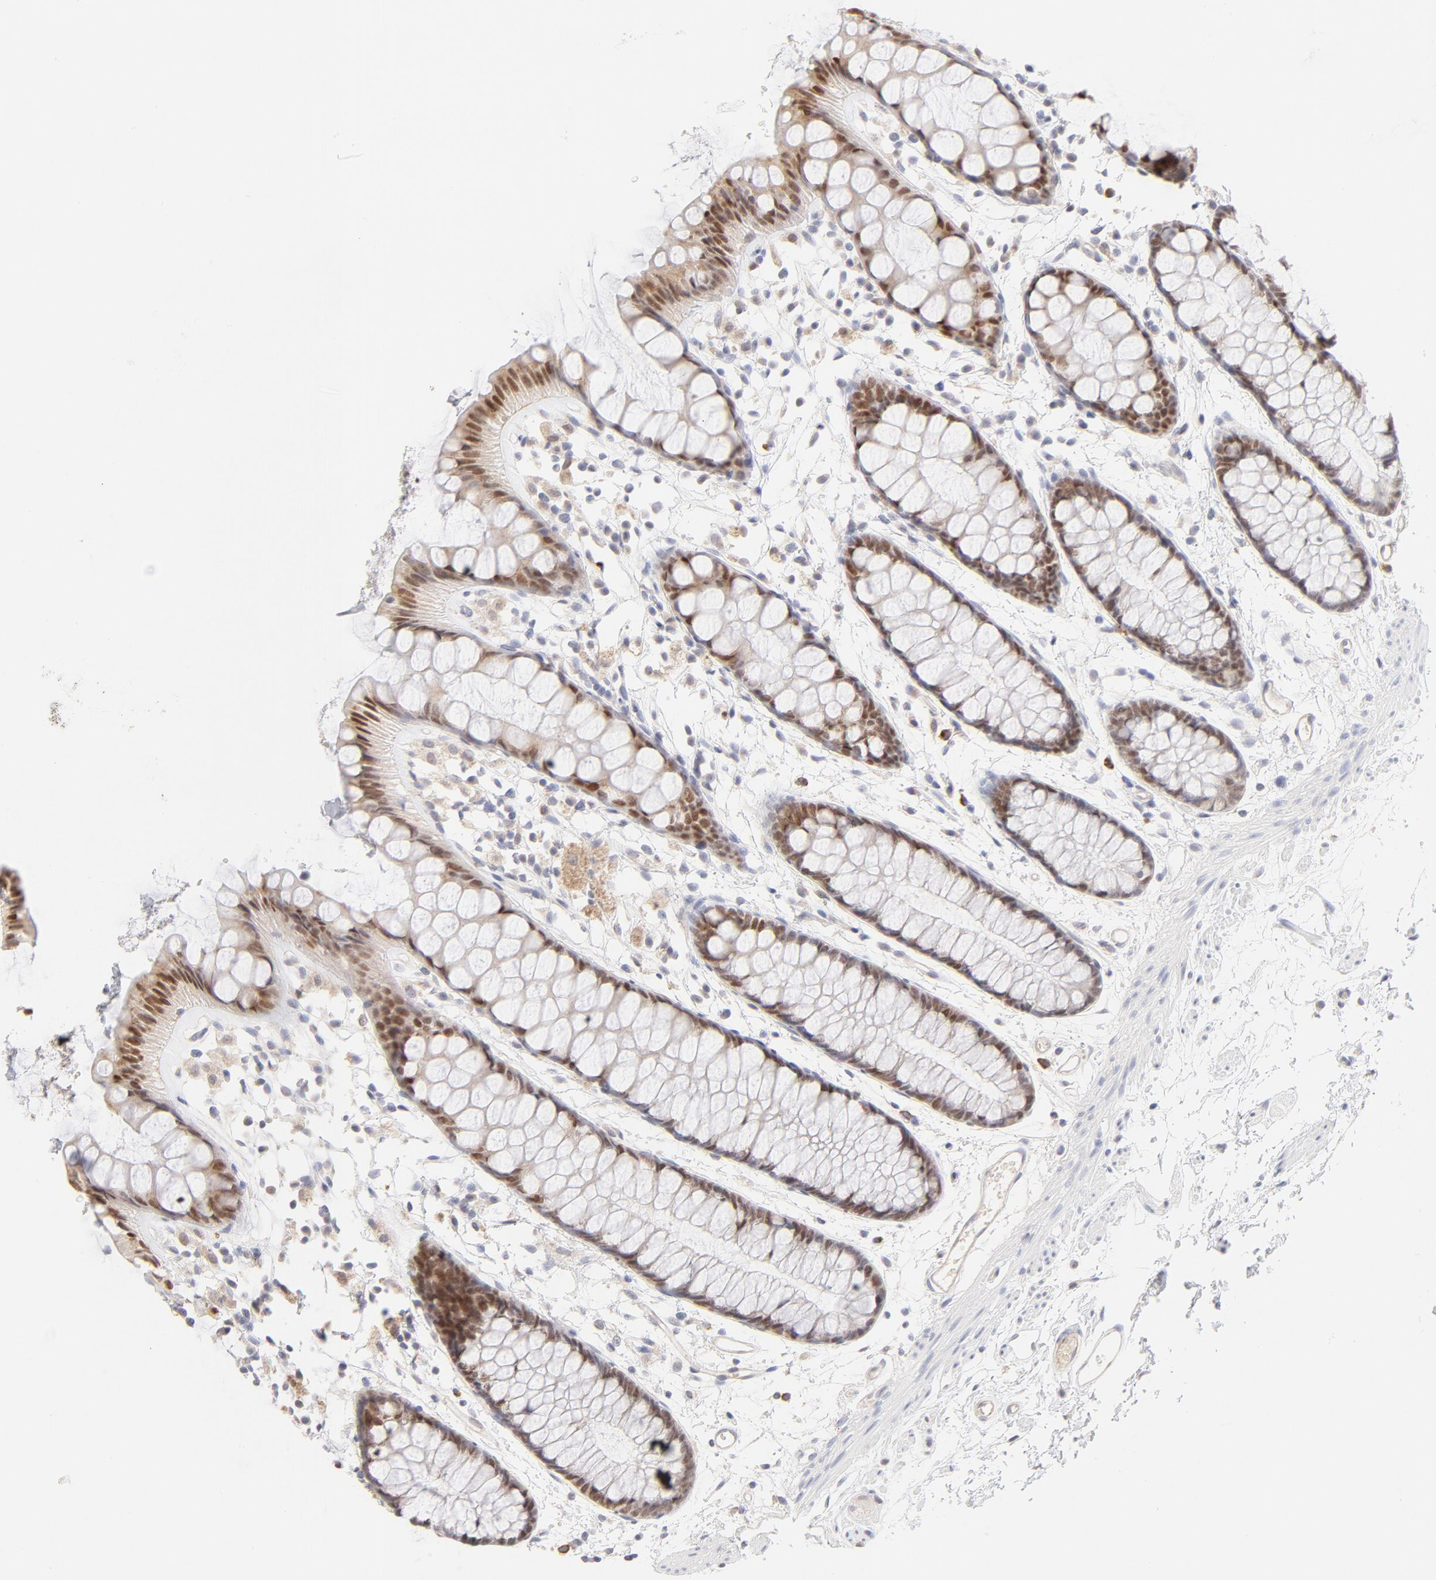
{"staining": {"intensity": "moderate", "quantity": ">75%", "location": "nuclear"}, "tissue": "rectum", "cell_type": "Glandular cells", "image_type": "normal", "snomed": [{"axis": "morphology", "description": "Normal tissue, NOS"}, {"axis": "topography", "description": "Rectum"}], "caption": "Moderate nuclear protein staining is present in about >75% of glandular cells in rectum. (brown staining indicates protein expression, while blue staining denotes nuclei).", "gene": "ELF3", "patient": {"sex": "female", "age": 66}}